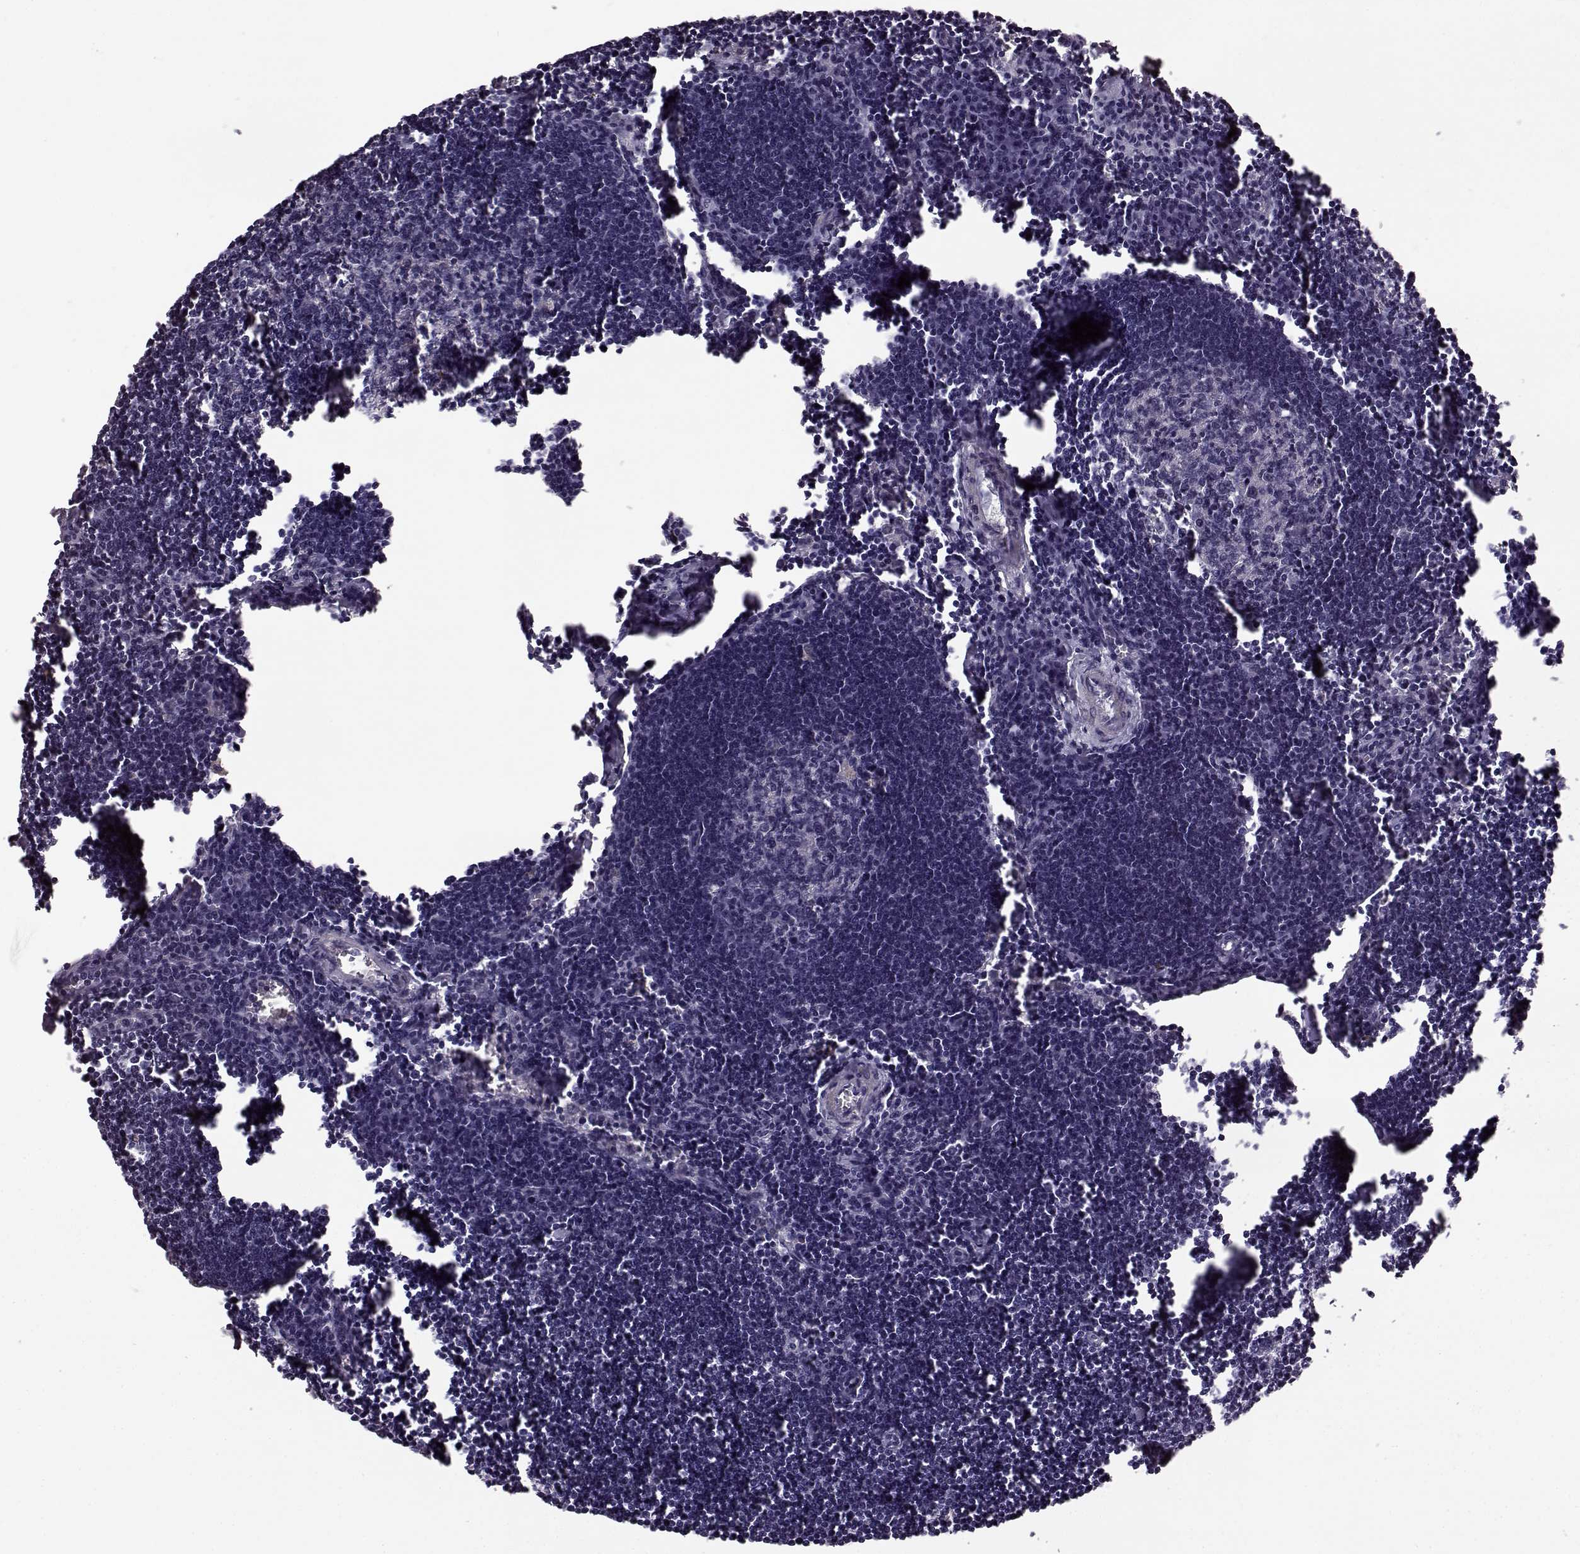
{"staining": {"intensity": "negative", "quantity": "none", "location": "none"}, "tissue": "lymph node", "cell_type": "Germinal center cells", "image_type": "normal", "snomed": [{"axis": "morphology", "description": "Normal tissue, NOS"}, {"axis": "topography", "description": "Lymph node"}], "caption": "This image is of benign lymph node stained with immunohistochemistry to label a protein in brown with the nuclei are counter-stained blue. There is no staining in germinal center cells.", "gene": "SLCO3A1", "patient": {"sex": "male", "age": 55}}